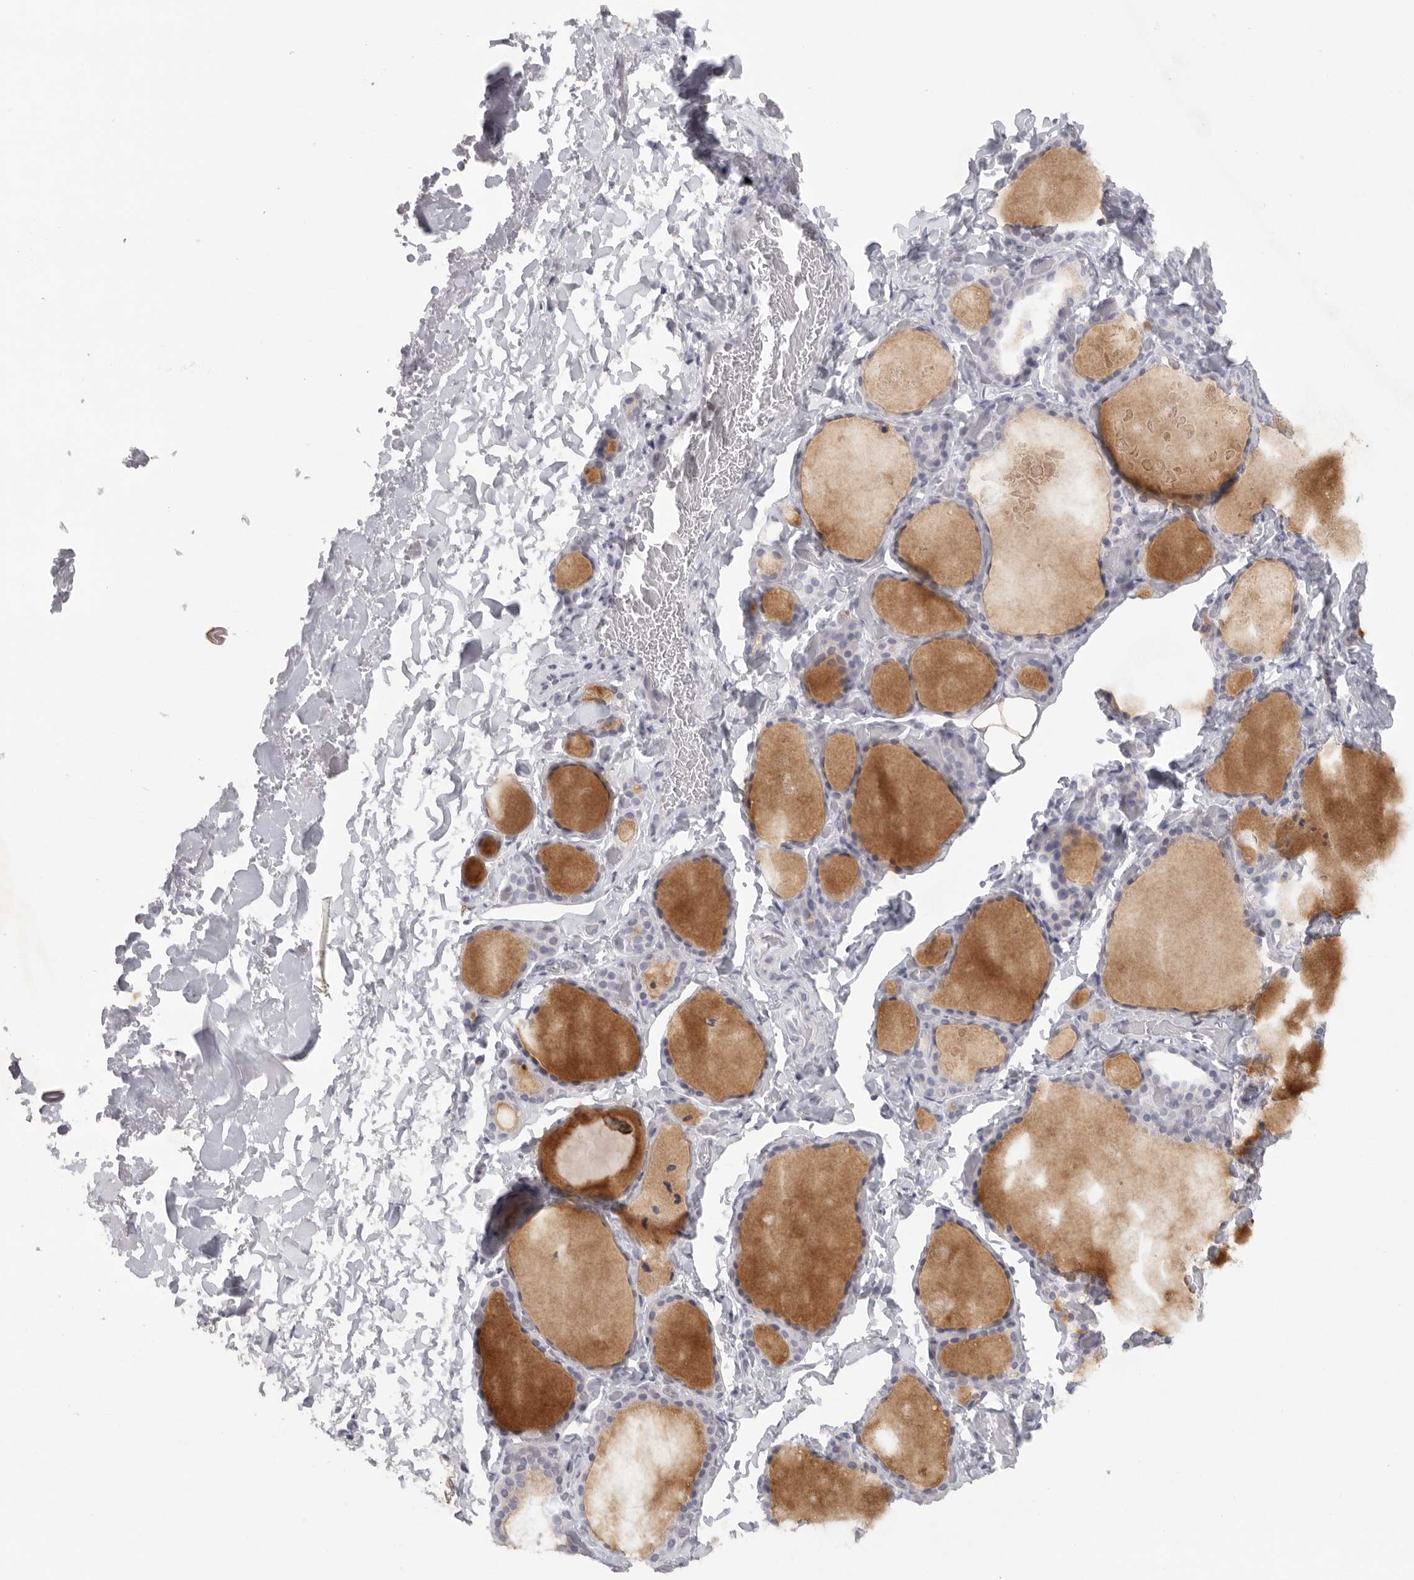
{"staining": {"intensity": "negative", "quantity": "none", "location": "none"}, "tissue": "thyroid gland", "cell_type": "Glandular cells", "image_type": "normal", "snomed": [{"axis": "morphology", "description": "Normal tissue, NOS"}, {"axis": "topography", "description": "Thyroid gland"}], "caption": "Glandular cells show no significant staining in normal thyroid gland. The staining was performed using DAB to visualize the protein expression in brown, while the nuclei were stained in blue with hematoxylin (Magnification: 20x).", "gene": "TMEM69", "patient": {"sex": "female", "age": 44}}